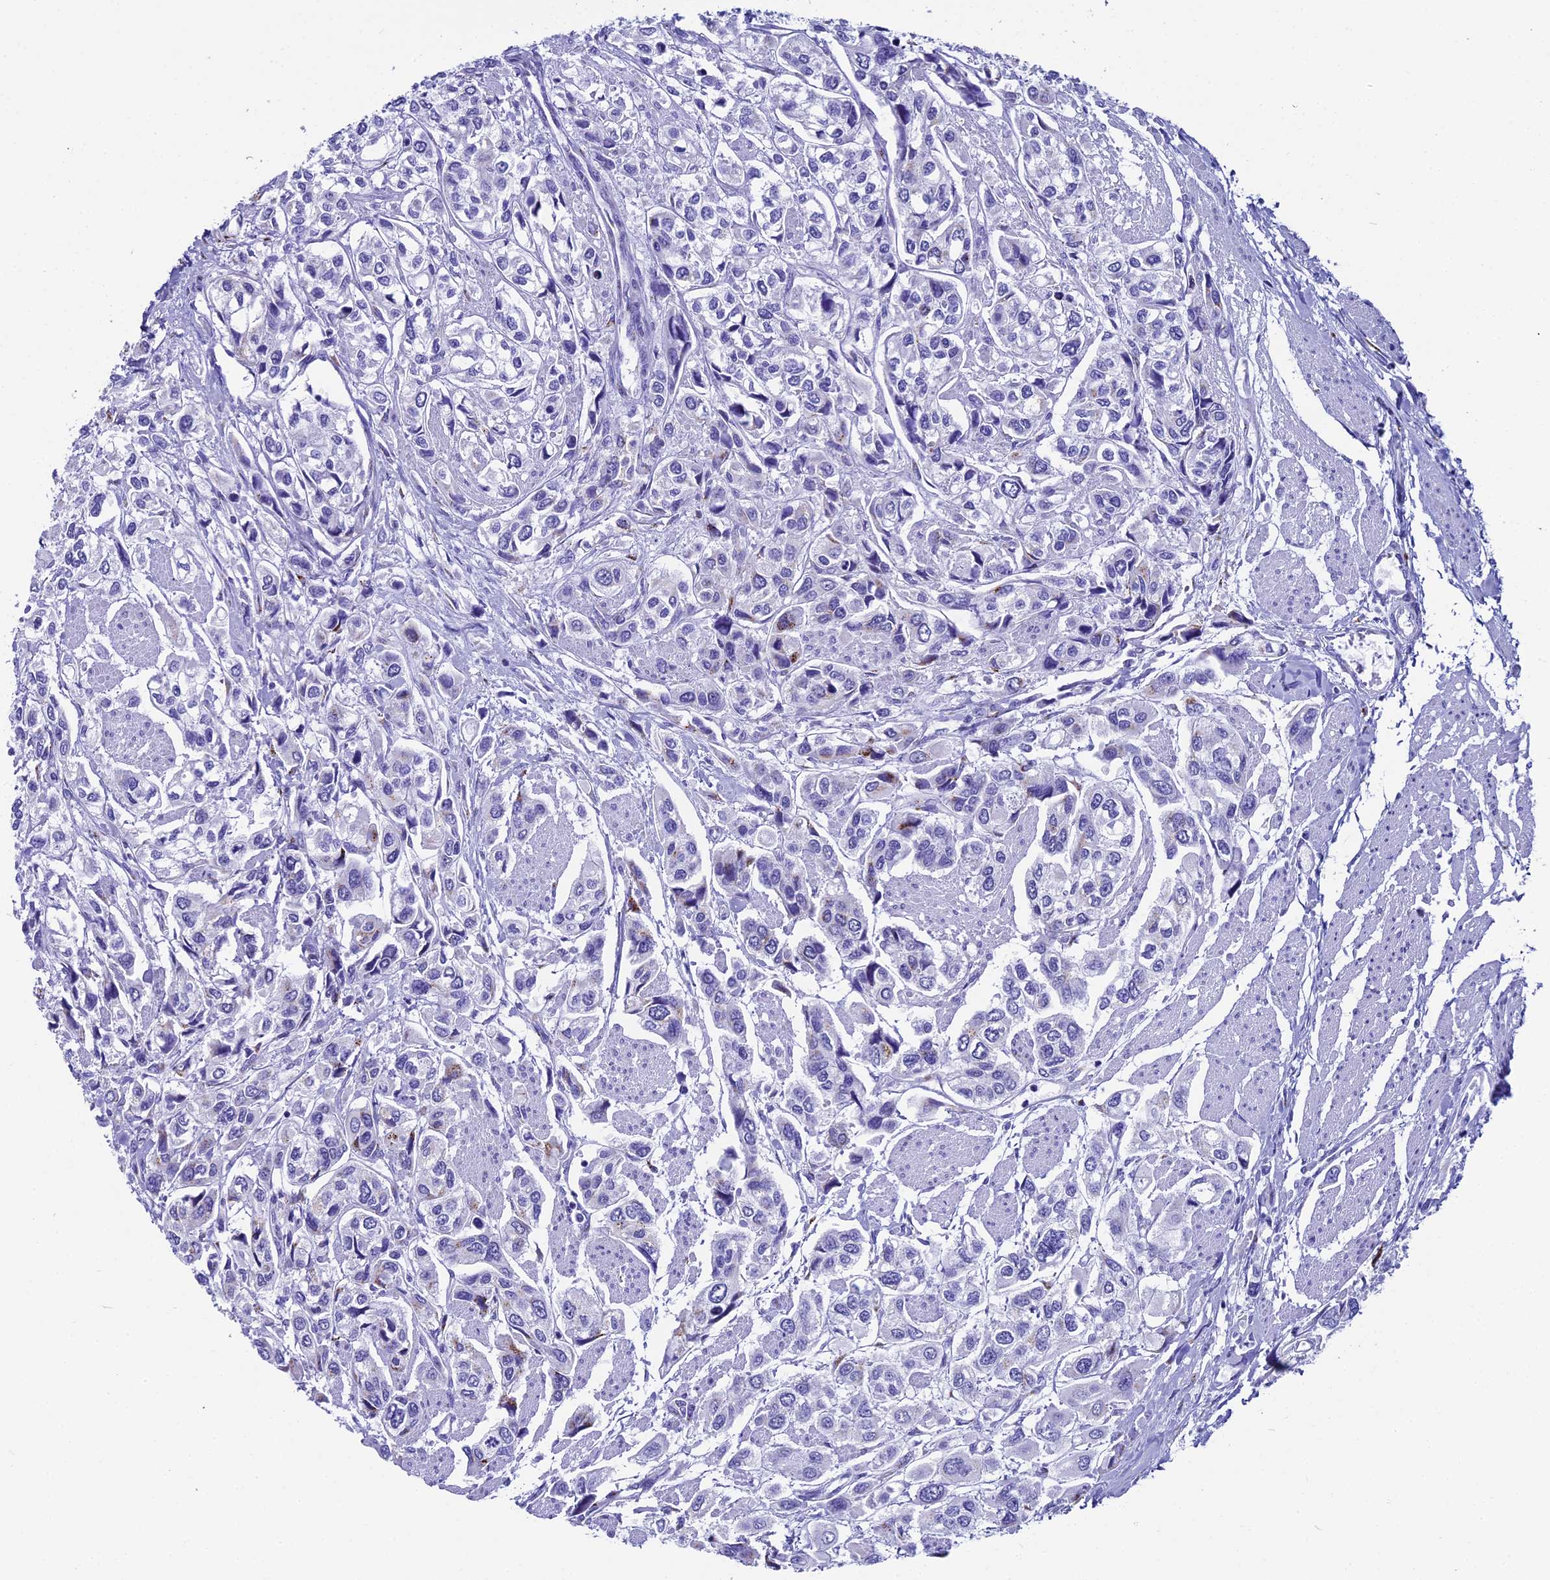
{"staining": {"intensity": "negative", "quantity": "none", "location": "none"}, "tissue": "urothelial cancer", "cell_type": "Tumor cells", "image_type": "cancer", "snomed": [{"axis": "morphology", "description": "Urothelial carcinoma, High grade"}, {"axis": "topography", "description": "Urinary bladder"}], "caption": "Urothelial carcinoma (high-grade) was stained to show a protein in brown. There is no significant positivity in tumor cells.", "gene": "AP3B2", "patient": {"sex": "male", "age": 67}}